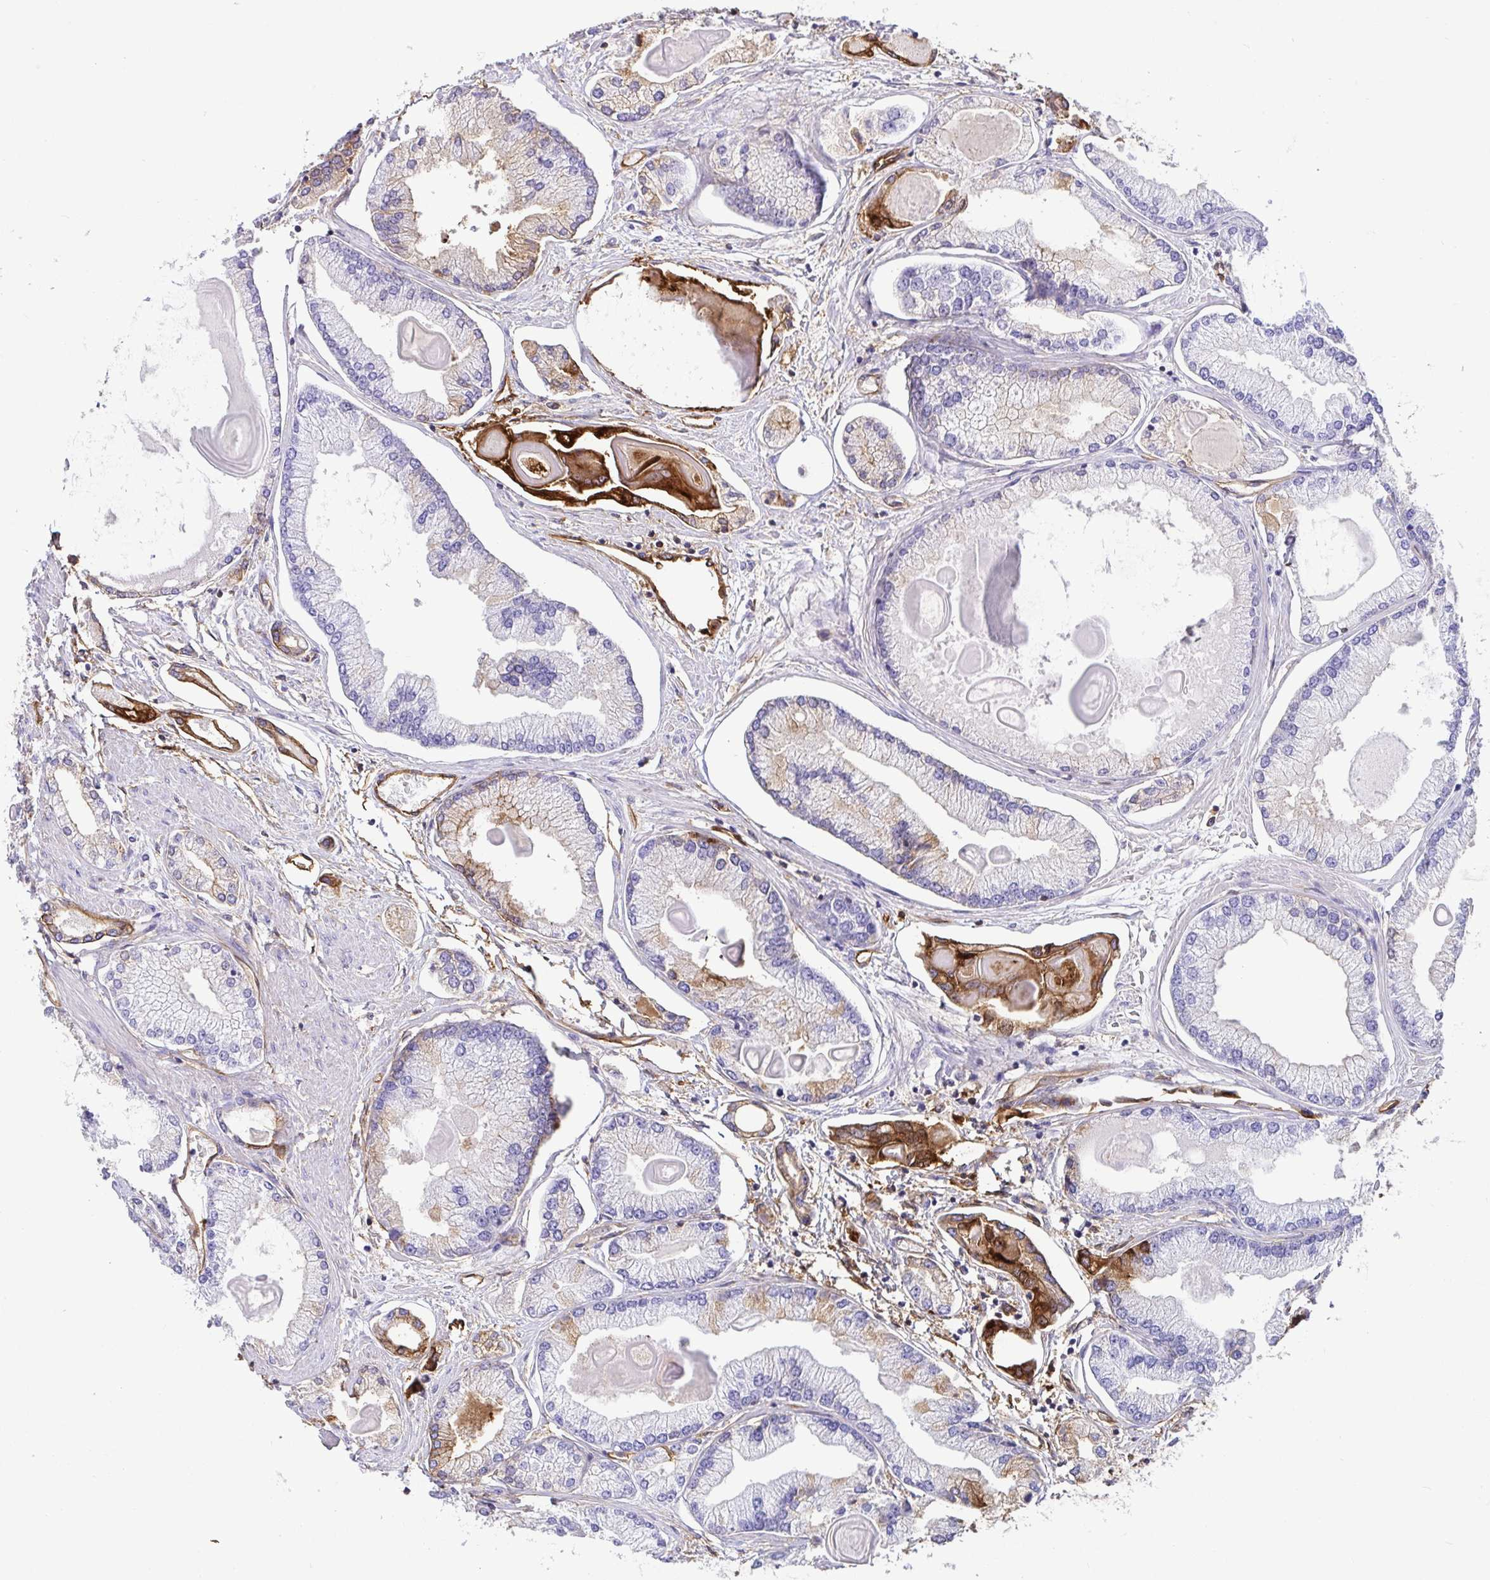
{"staining": {"intensity": "moderate", "quantity": "<25%", "location": "cytoplasmic/membranous"}, "tissue": "prostate cancer", "cell_type": "Tumor cells", "image_type": "cancer", "snomed": [{"axis": "morphology", "description": "Adenocarcinoma, High grade"}, {"axis": "topography", "description": "Prostate"}], "caption": "Prostate high-grade adenocarcinoma stained with a brown dye exhibits moderate cytoplasmic/membranous positive staining in approximately <25% of tumor cells.", "gene": "ANXA2", "patient": {"sex": "male", "age": 68}}